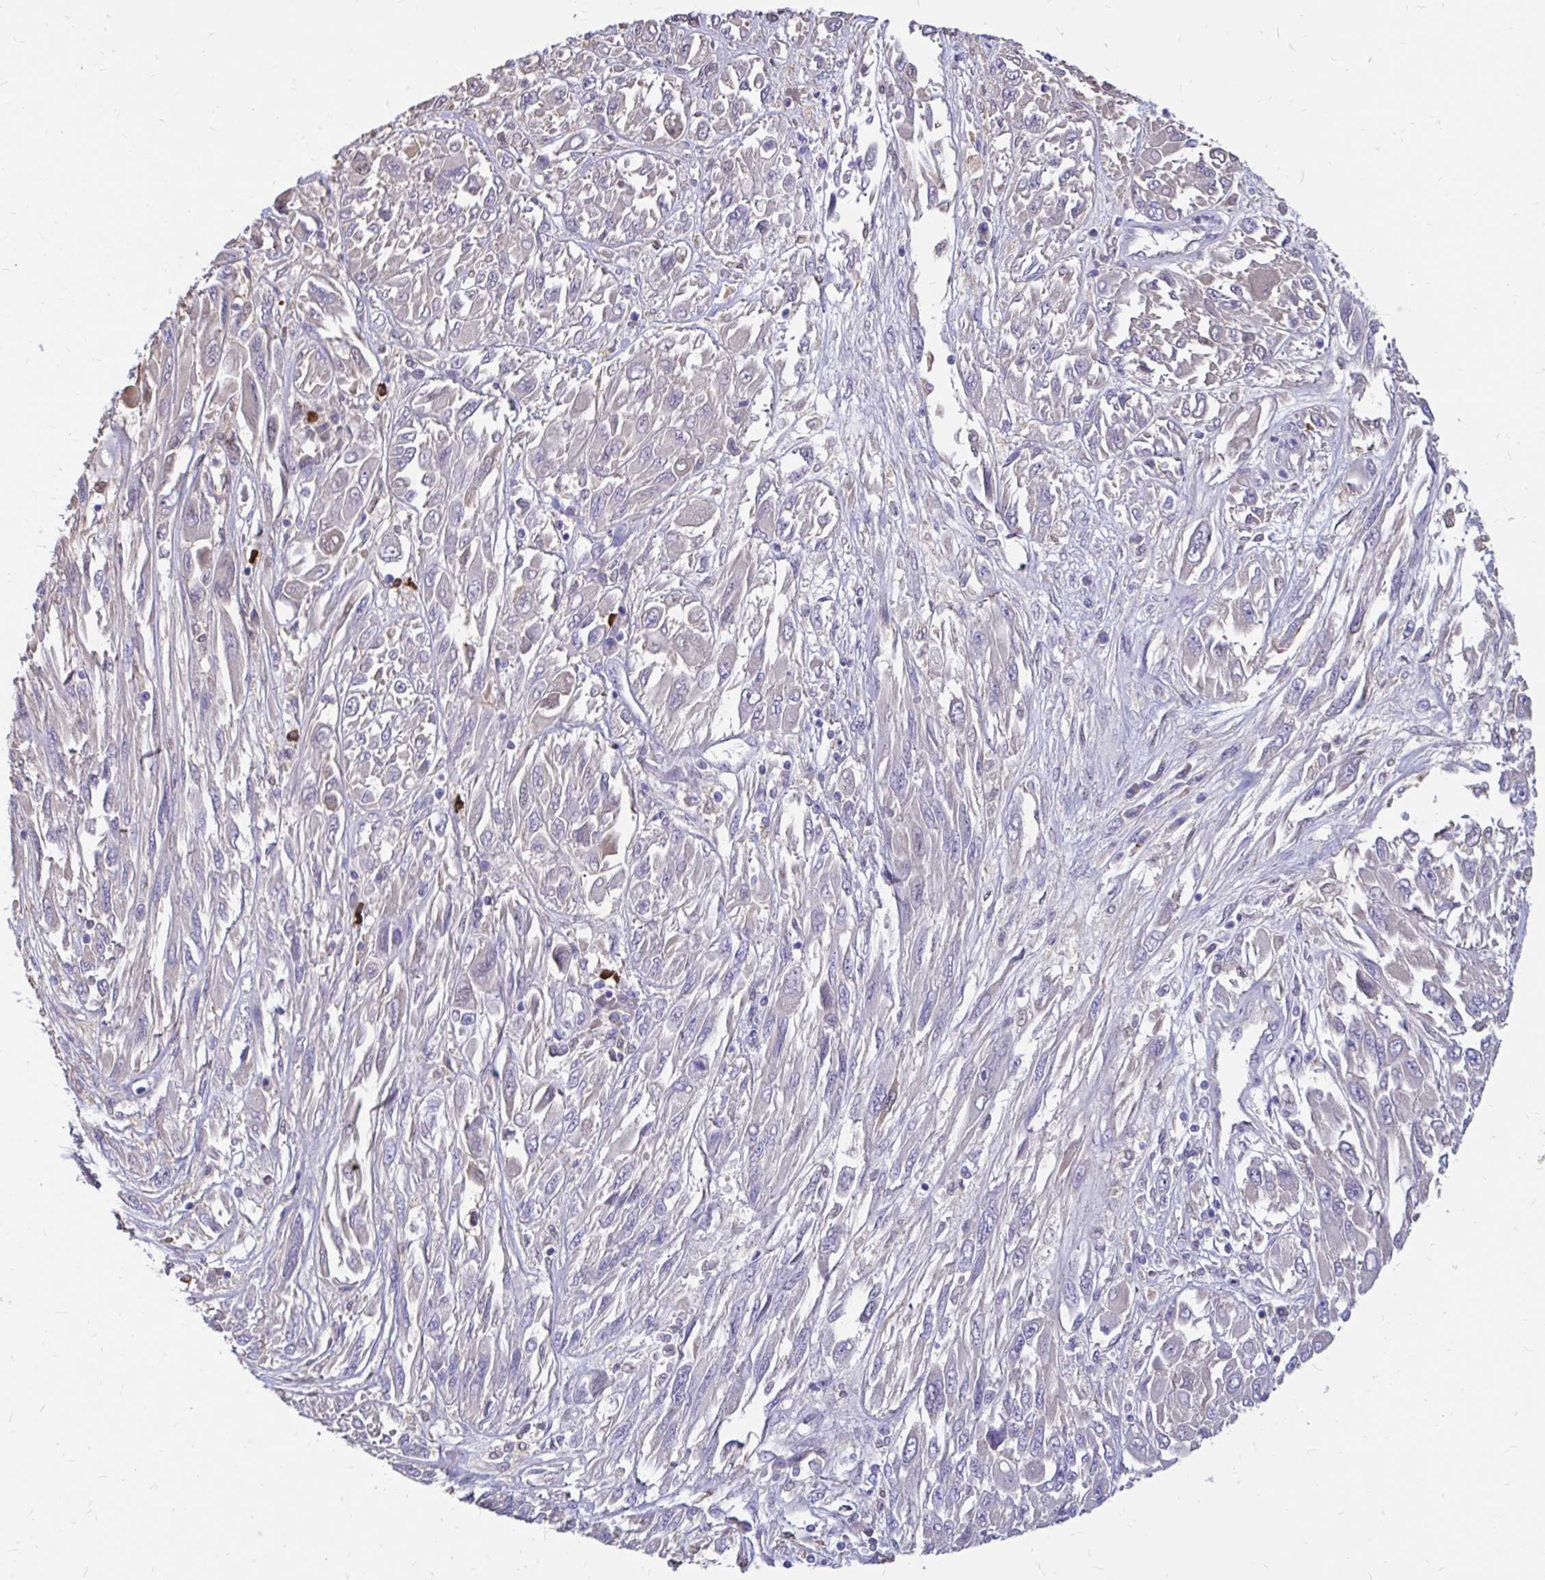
{"staining": {"intensity": "negative", "quantity": "none", "location": "none"}, "tissue": "melanoma", "cell_type": "Tumor cells", "image_type": "cancer", "snomed": [{"axis": "morphology", "description": "Malignant melanoma, NOS"}, {"axis": "topography", "description": "Skin"}], "caption": "Tumor cells are negative for brown protein staining in malignant melanoma.", "gene": "IGSF5", "patient": {"sex": "female", "age": 91}}